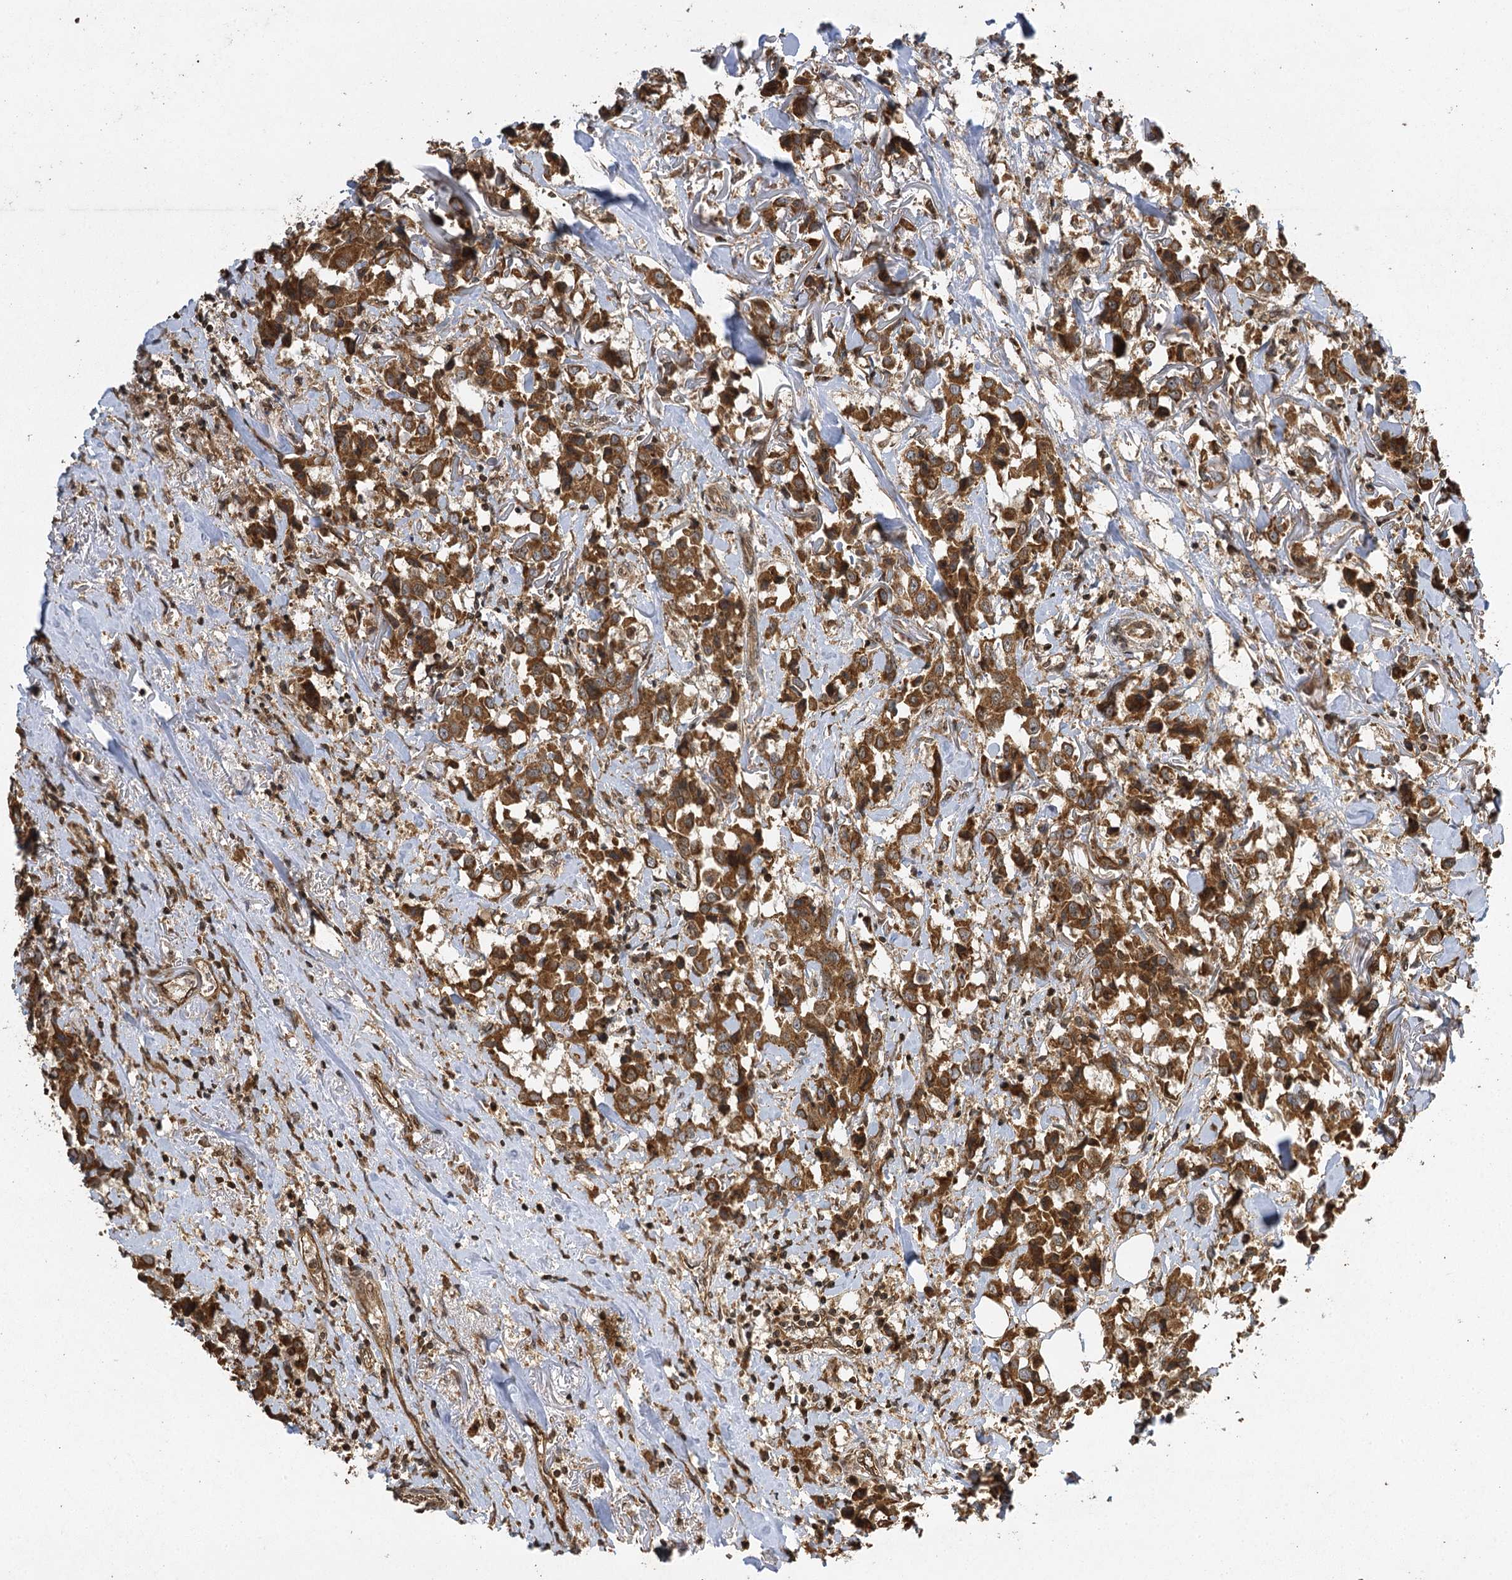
{"staining": {"intensity": "strong", "quantity": ">75%", "location": "cytoplasmic/membranous"}, "tissue": "breast cancer", "cell_type": "Tumor cells", "image_type": "cancer", "snomed": [{"axis": "morphology", "description": "Duct carcinoma"}, {"axis": "topography", "description": "Breast"}], "caption": "This micrograph shows breast invasive ductal carcinoma stained with immunohistochemistry to label a protein in brown. The cytoplasmic/membranous of tumor cells show strong positivity for the protein. Nuclei are counter-stained blue.", "gene": "IL11RA", "patient": {"sex": "female", "age": 80}}